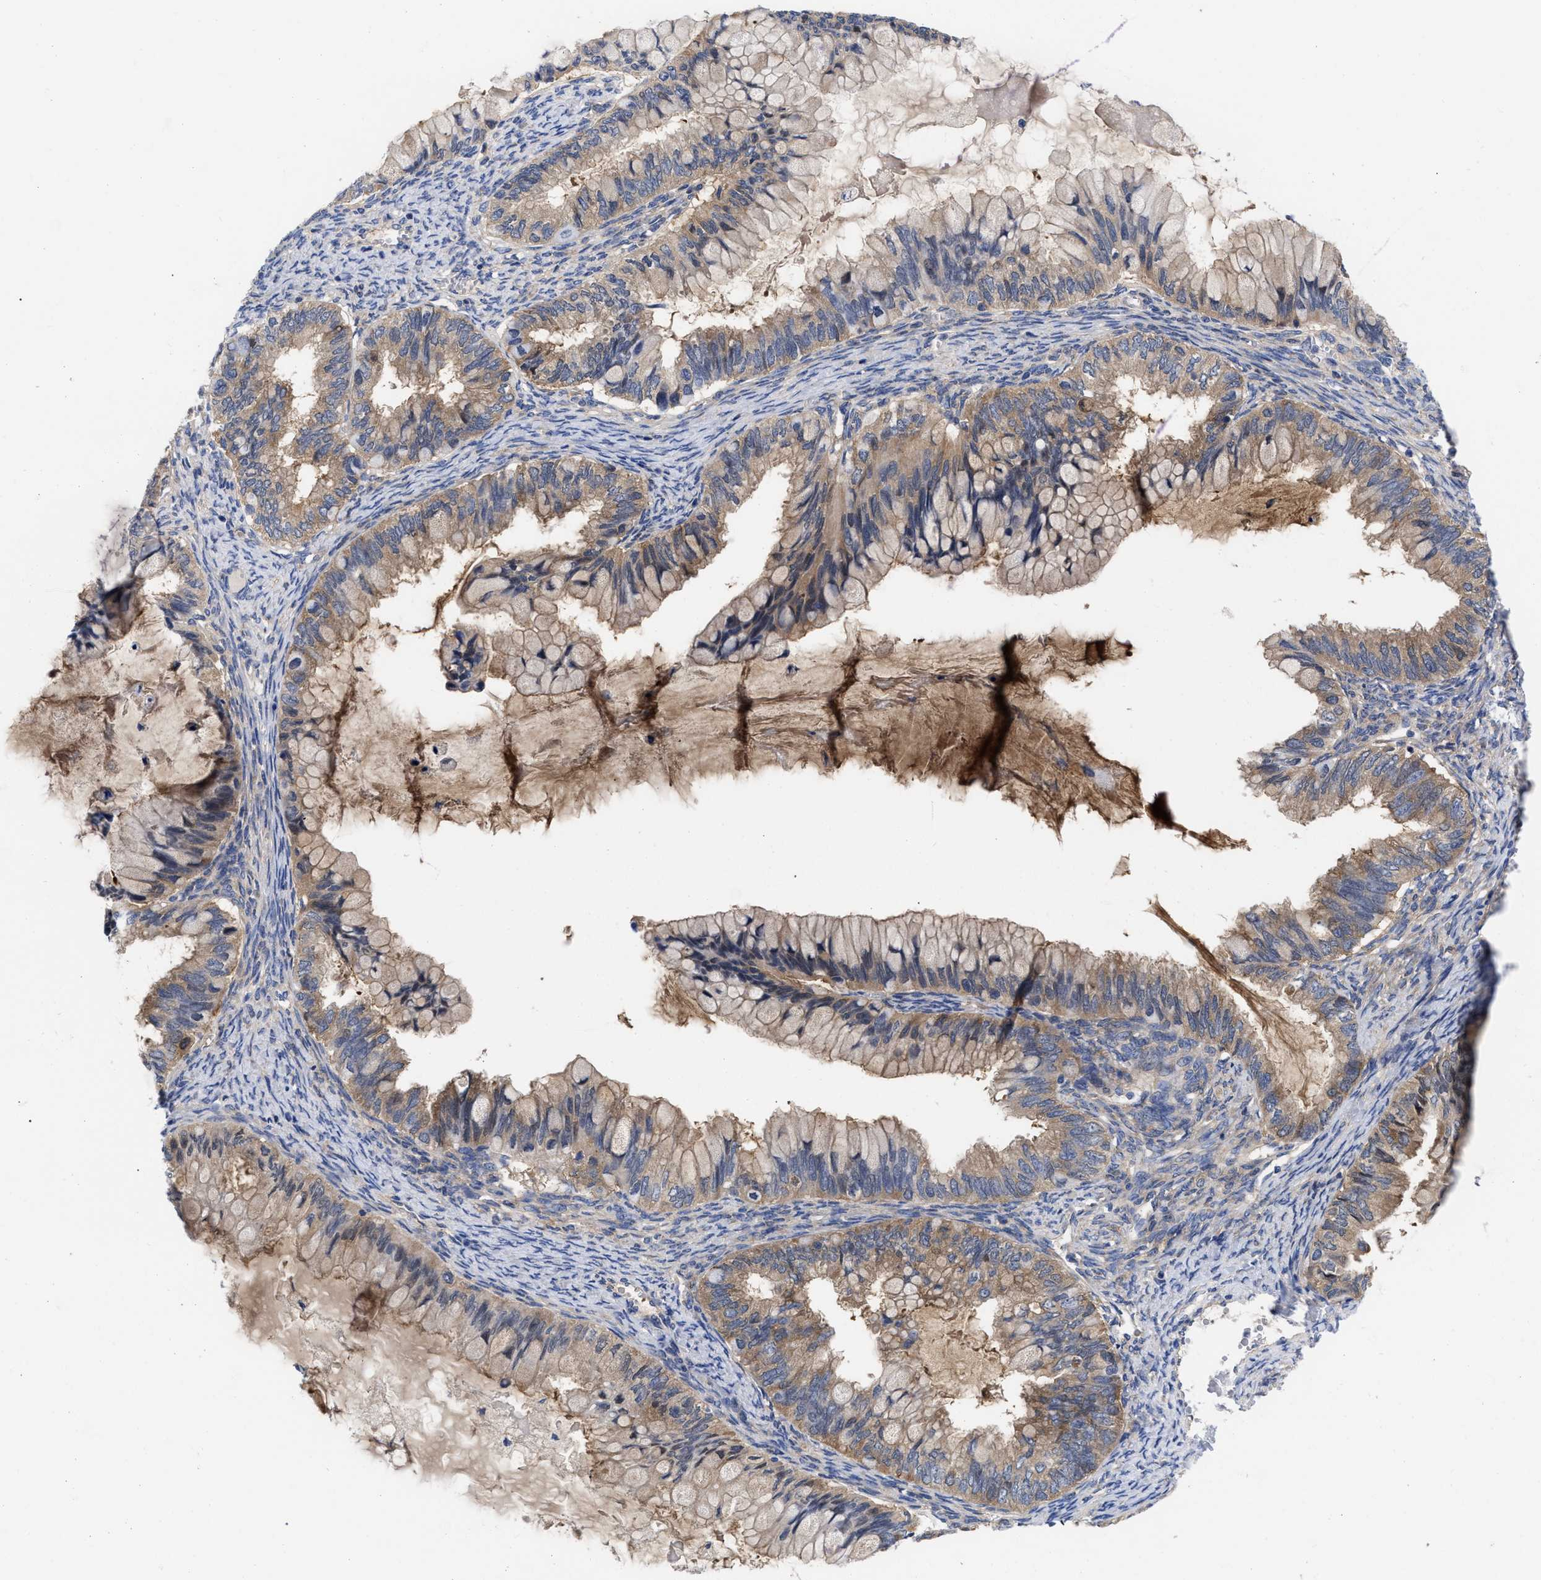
{"staining": {"intensity": "moderate", "quantity": ">75%", "location": "cytoplasmic/membranous"}, "tissue": "ovarian cancer", "cell_type": "Tumor cells", "image_type": "cancer", "snomed": [{"axis": "morphology", "description": "Cystadenocarcinoma, mucinous, NOS"}, {"axis": "topography", "description": "Ovary"}], "caption": "About >75% of tumor cells in ovarian cancer (mucinous cystadenocarcinoma) show moderate cytoplasmic/membranous protein positivity as visualized by brown immunohistochemical staining.", "gene": "RBKS", "patient": {"sex": "female", "age": 80}}